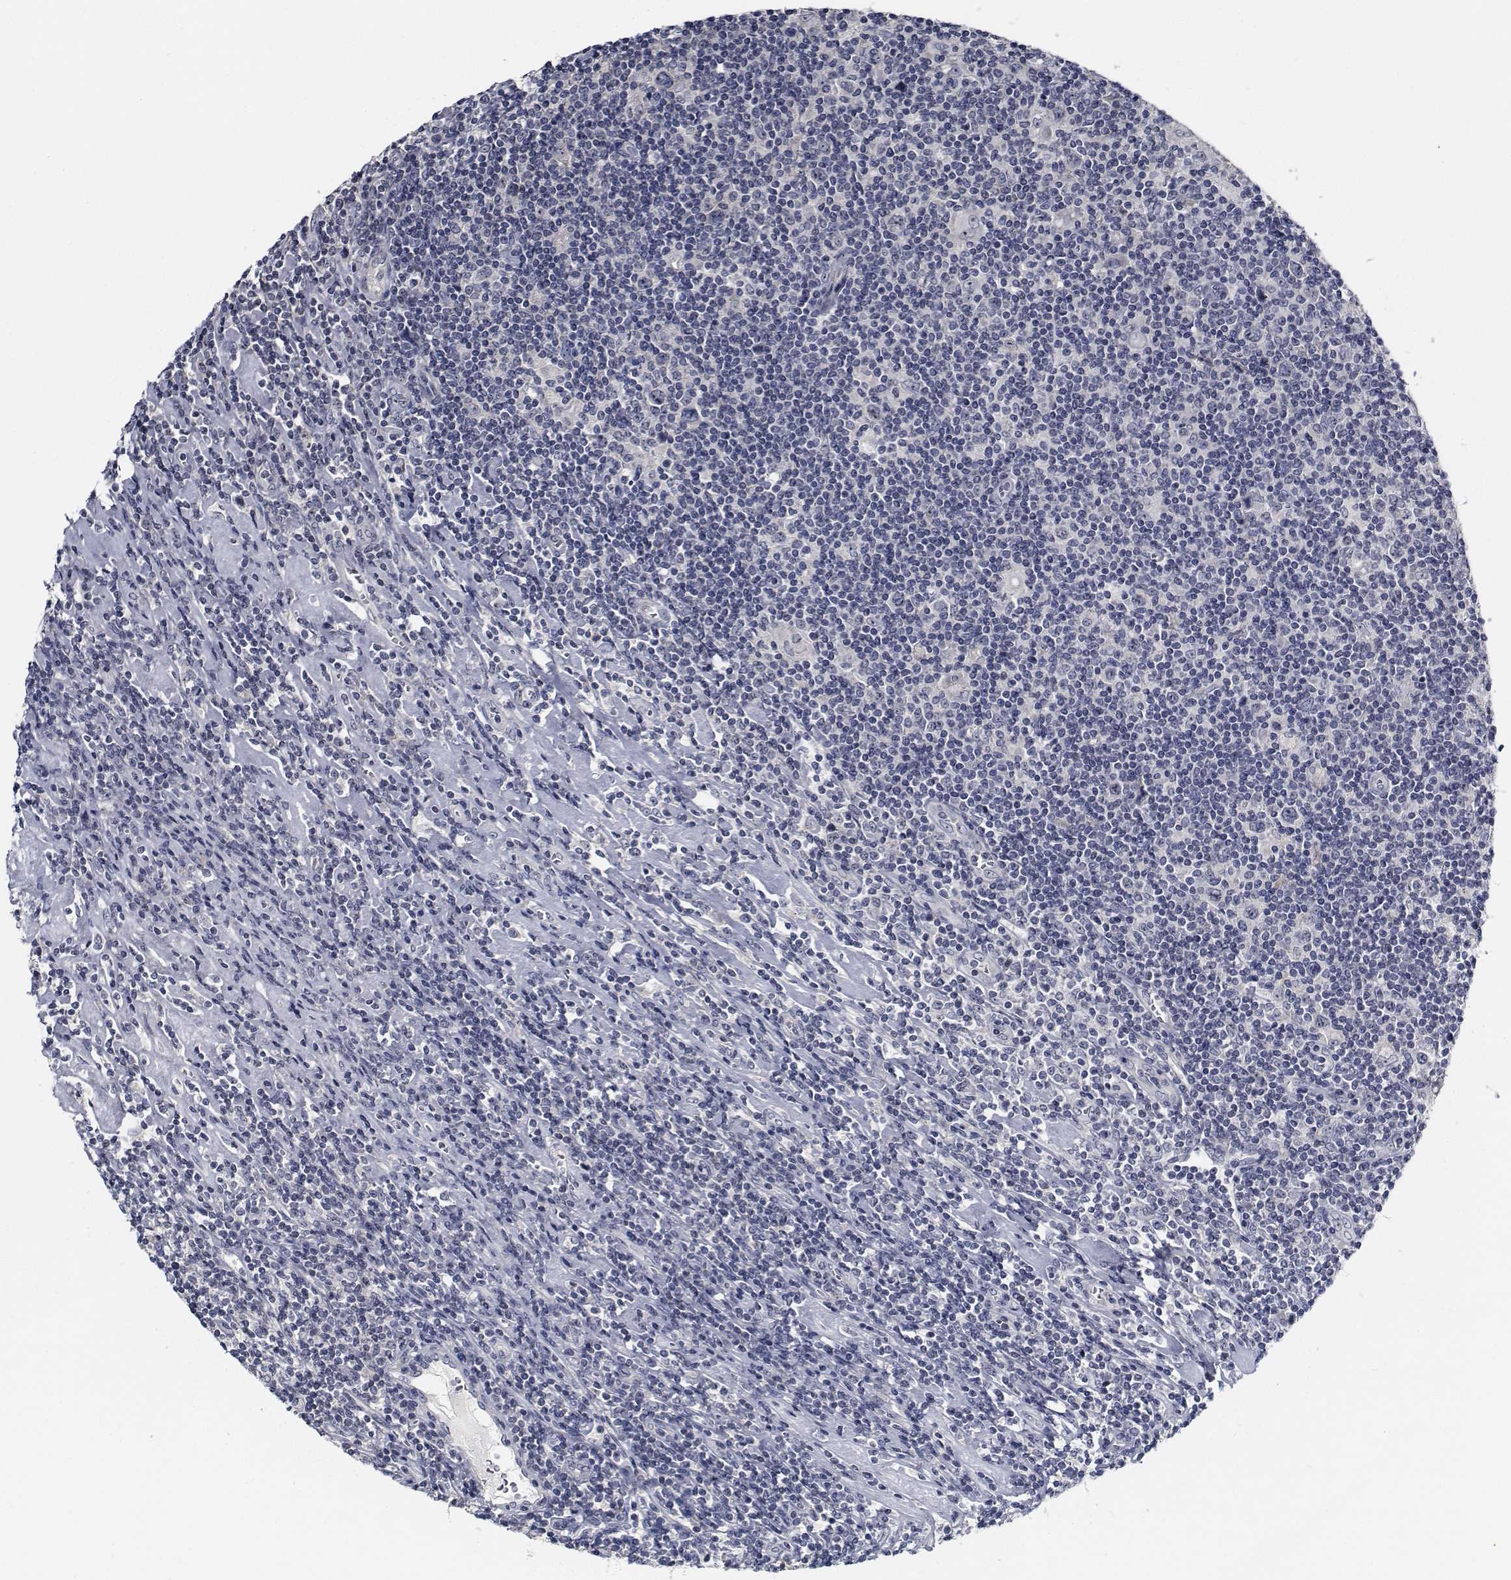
{"staining": {"intensity": "negative", "quantity": "none", "location": "none"}, "tissue": "lymphoma", "cell_type": "Tumor cells", "image_type": "cancer", "snomed": [{"axis": "morphology", "description": "Hodgkin's disease, NOS"}, {"axis": "topography", "description": "Lymph node"}], "caption": "Immunohistochemistry micrograph of Hodgkin's disease stained for a protein (brown), which displays no positivity in tumor cells.", "gene": "NVL", "patient": {"sex": "male", "age": 40}}